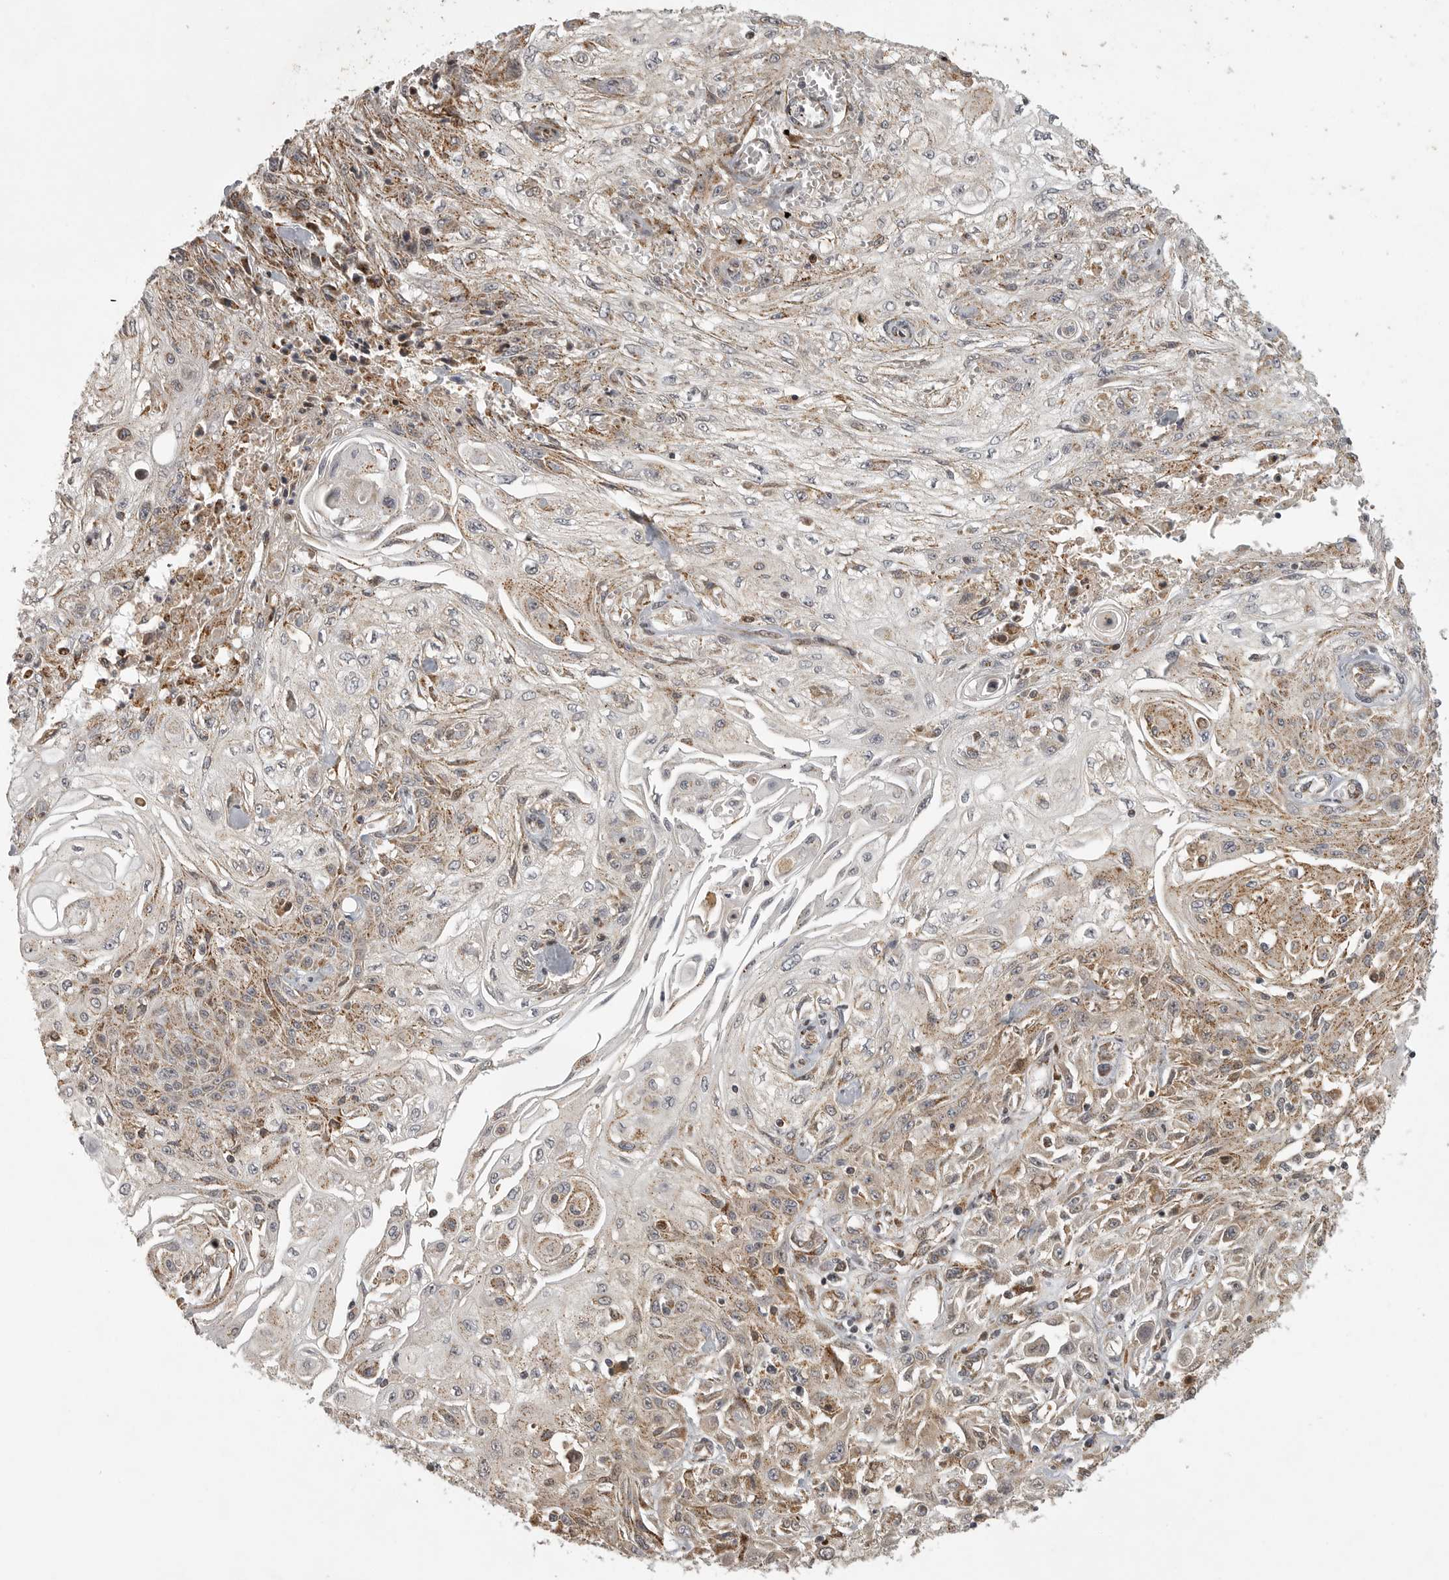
{"staining": {"intensity": "moderate", "quantity": "25%-75%", "location": "cytoplasmic/membranous"}, "tissue": "skin cancer", "cell_type": "Tumor cells", "image_type": "cancer", "snomed": [{"axis": "morphology", "description": "Squamous cell carcinoma, NOS"}, {"axis": "morphology", "description": "Squamous cell carcinoma, metastatic, NOS"}, {"axis": "topography", "description": "Skin"}, {"axis": "topography", "description": "Lymph node"}], "caption": "Immunohistochemical staining of skin metastatic squamous cell carcinoma displays moderate cytoplasmic/membranous protein positivity in approximately 25%-75% of tumor cells.", "gene": "NARS2", "patient": {"sex": "male", "age": 75}}